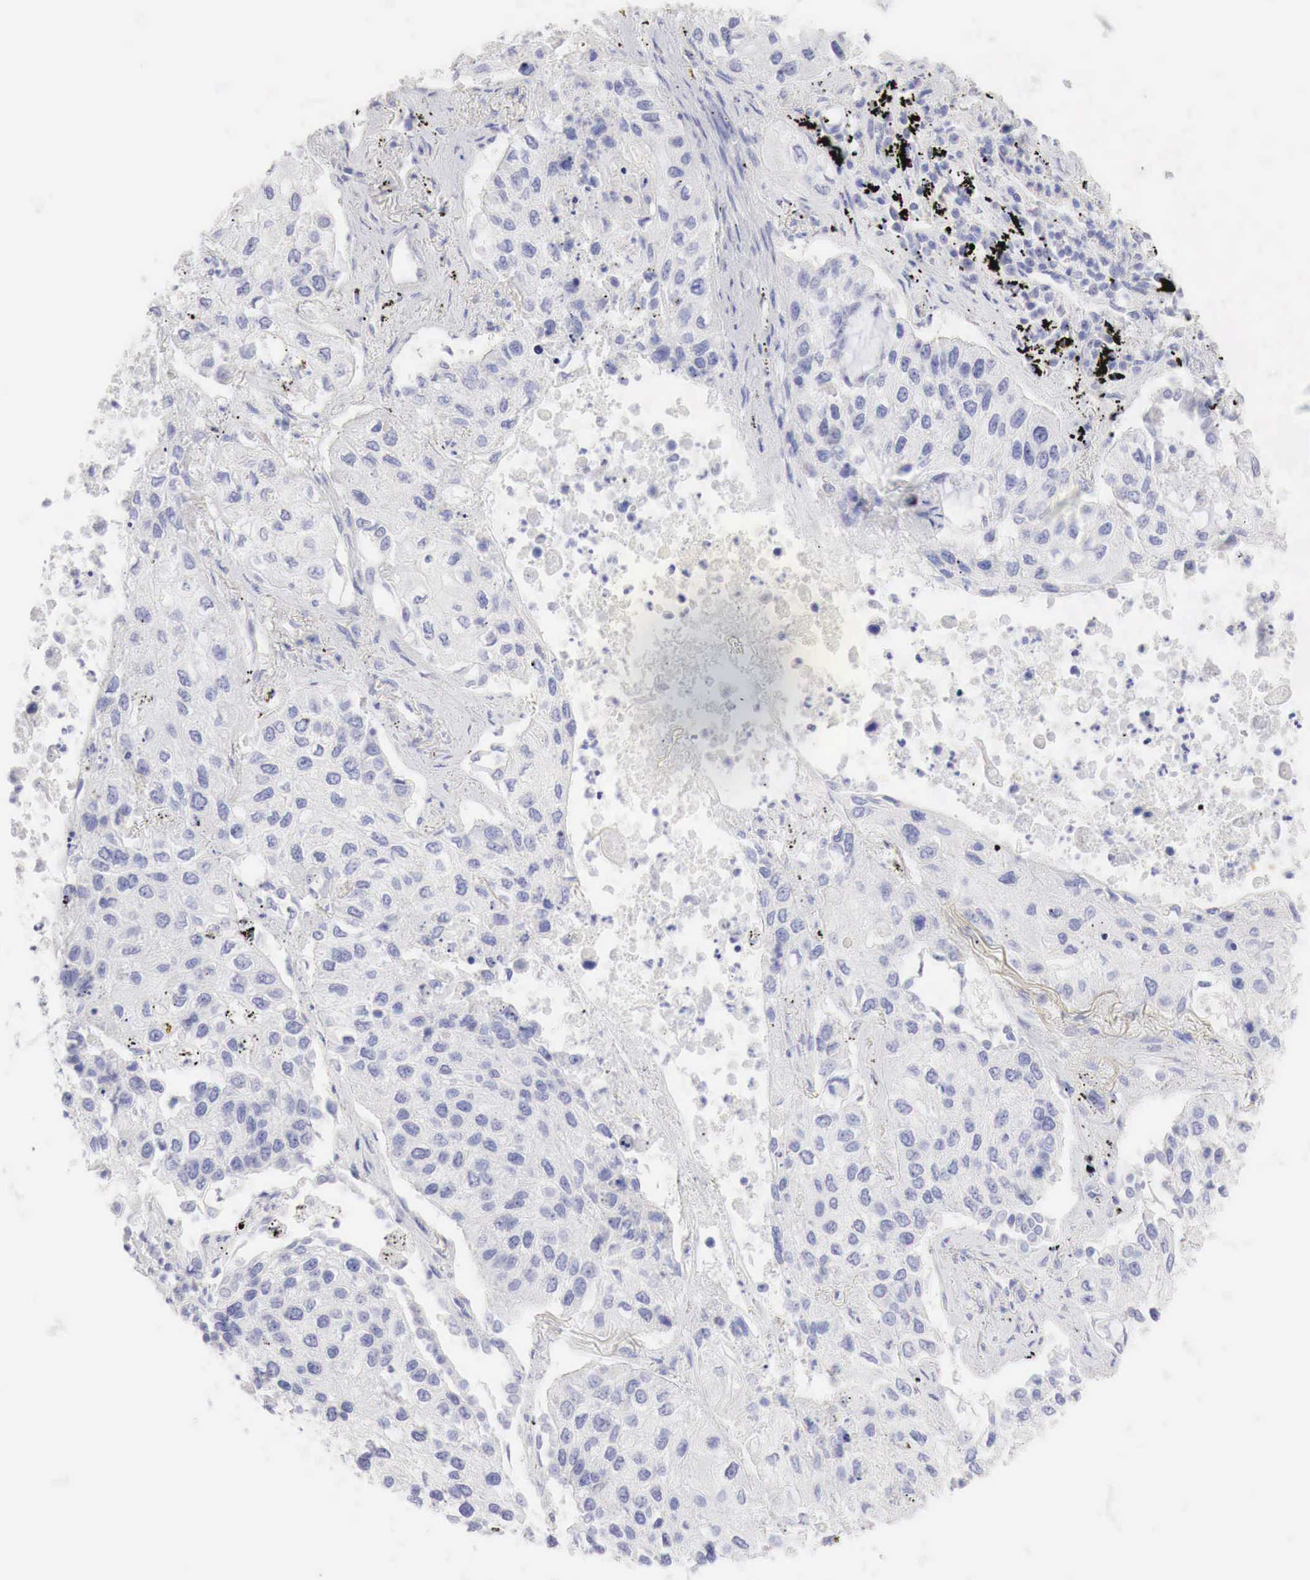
{"staining": {"intensity": "negative", "quantity": "none", "location": "none"}, "tissue": "lung cancer", "cell_type": "Tumor cells", "image_type": "cancer", "snomed": [{"axis": "morphology", "description": "Squamous cell carcinoma, NOS"}, {"axis": "topography", "description": "Lung"}], "caption": "This histopathology image is of squamous cell carcinoma (lung) stained with IHC to label a protein in brown with the nuclei are counter-stained blue. There is no expression in tumor cells. (DAB IHC, high magnification).", "gene": "CDKN2A", "patient": {"sex": "male", "age": 75}}